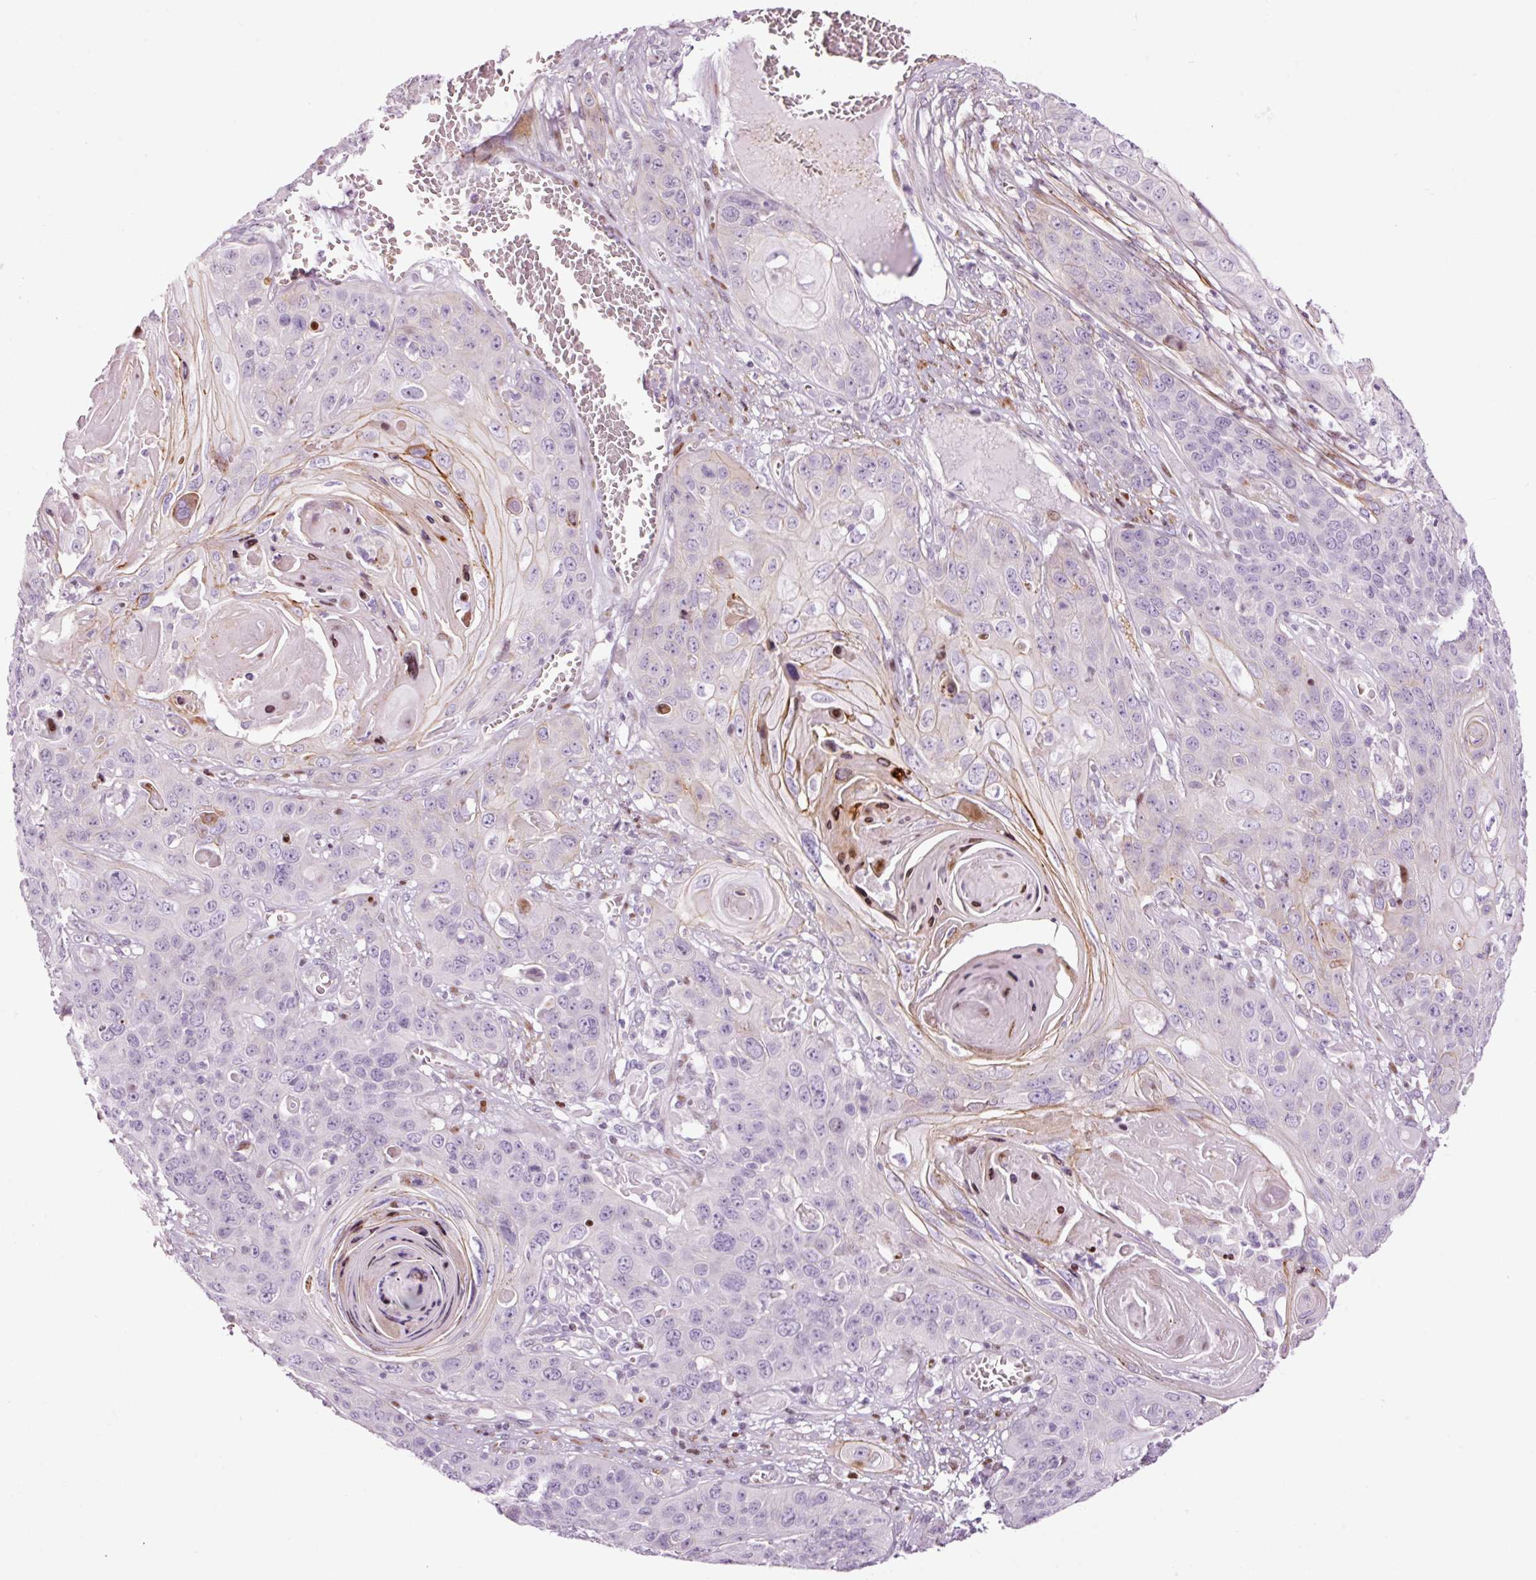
{"staining": {"intensity": "negative", "quantity": "none", "location": "none"}, "tissue": "skin cancer", "cell_type": "Tumor cells", "image_type": "cancer", "snomed": [{"axis": "morphology", "description": "Squamous cell carcinoma, NOS"}, {"axis": "topography", "description": "Skin"}], "caption": "Human skin cancer (squamous cell carcinoma) stained for a protein using IHC displays no expression in tumor cells.", "gene": "ANKRD20A1", "patient": {"sex": "male", "age": 55}}